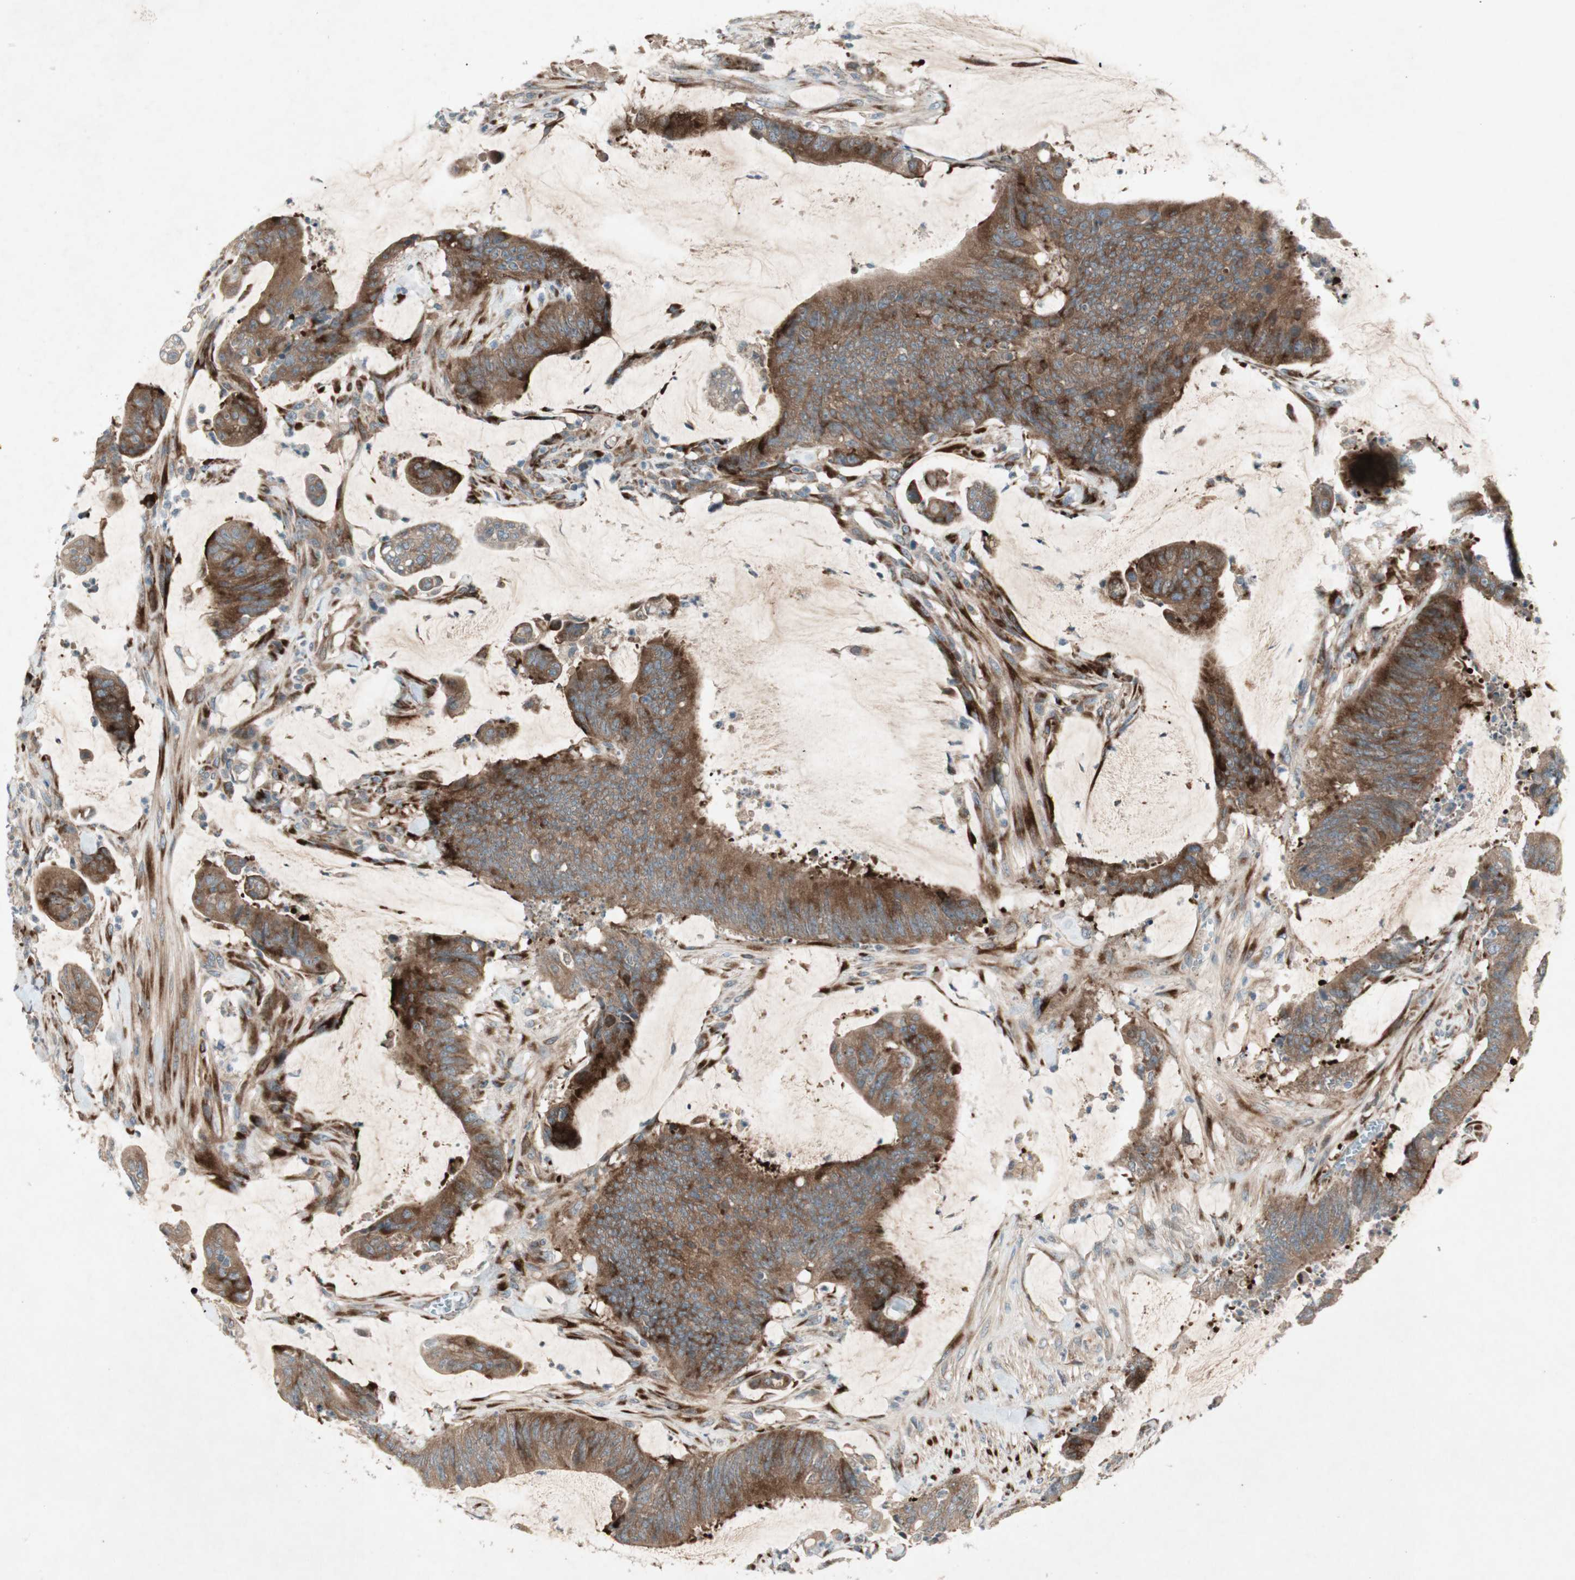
{"staining": {"intensity": "strong", "quantity": ">75%", "location": "cytoplasmic/membranous"}, "tissue": "colorectal cancer", "cell_type": "Tumor cells", "image_type": "cancer", "snomed": [{"axis": "morphology", "description": "Adenocarcinoma, NOS"}, {"axis": "topography", "description": "Rectum"}], "caption": "Adenocarcinoma (colorectal) tissue demonstrates strong cytoplasmic/membranous expression in approximately >75% of tumor cells, visualized by immunohistochemistry.", "gene": "APOO", "patient": {"sex": "female", "age": 66}}